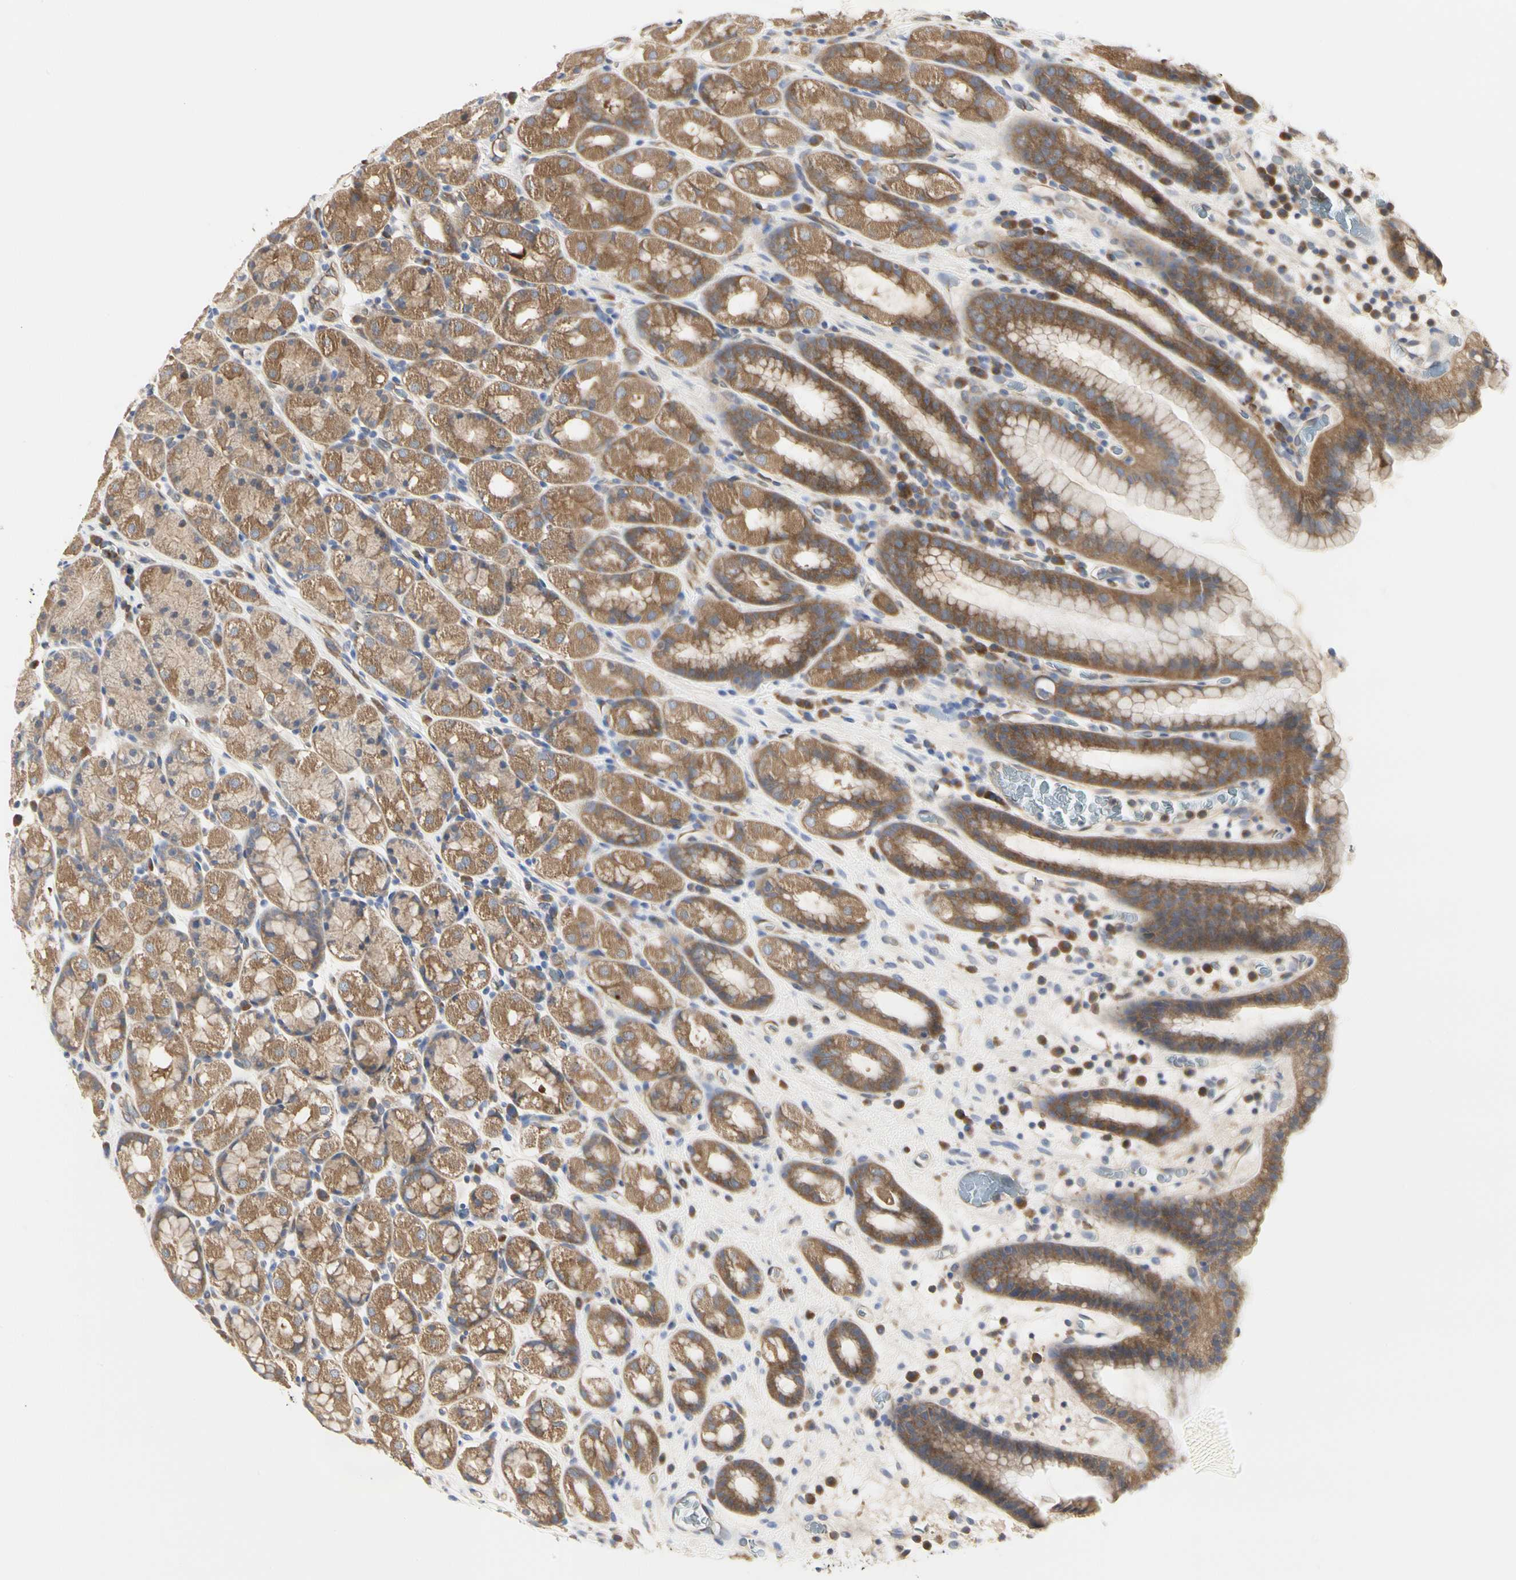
{"staining": {"intensity": "moderate", "quantity": ">75%", "location": "cytoplasmic/membranous"}, "tissue": "stomach", "cell_type": "Glandular cells", "image_type": "normal", "snomed": [{"axis": "morphology", "description": "Normal tissue, NOS"}, {"axis": "topography", "description": "Stomach, upper"}], "caption": "The histopathology image reveals immunohistochemical staining of unremarkable stomach. There is moderate cytoplasmic/membranous staining is appreciated in about >75% of glandular cells.", "gene": "C3orf52", "patient": {"sex": "male", "age": 68}}